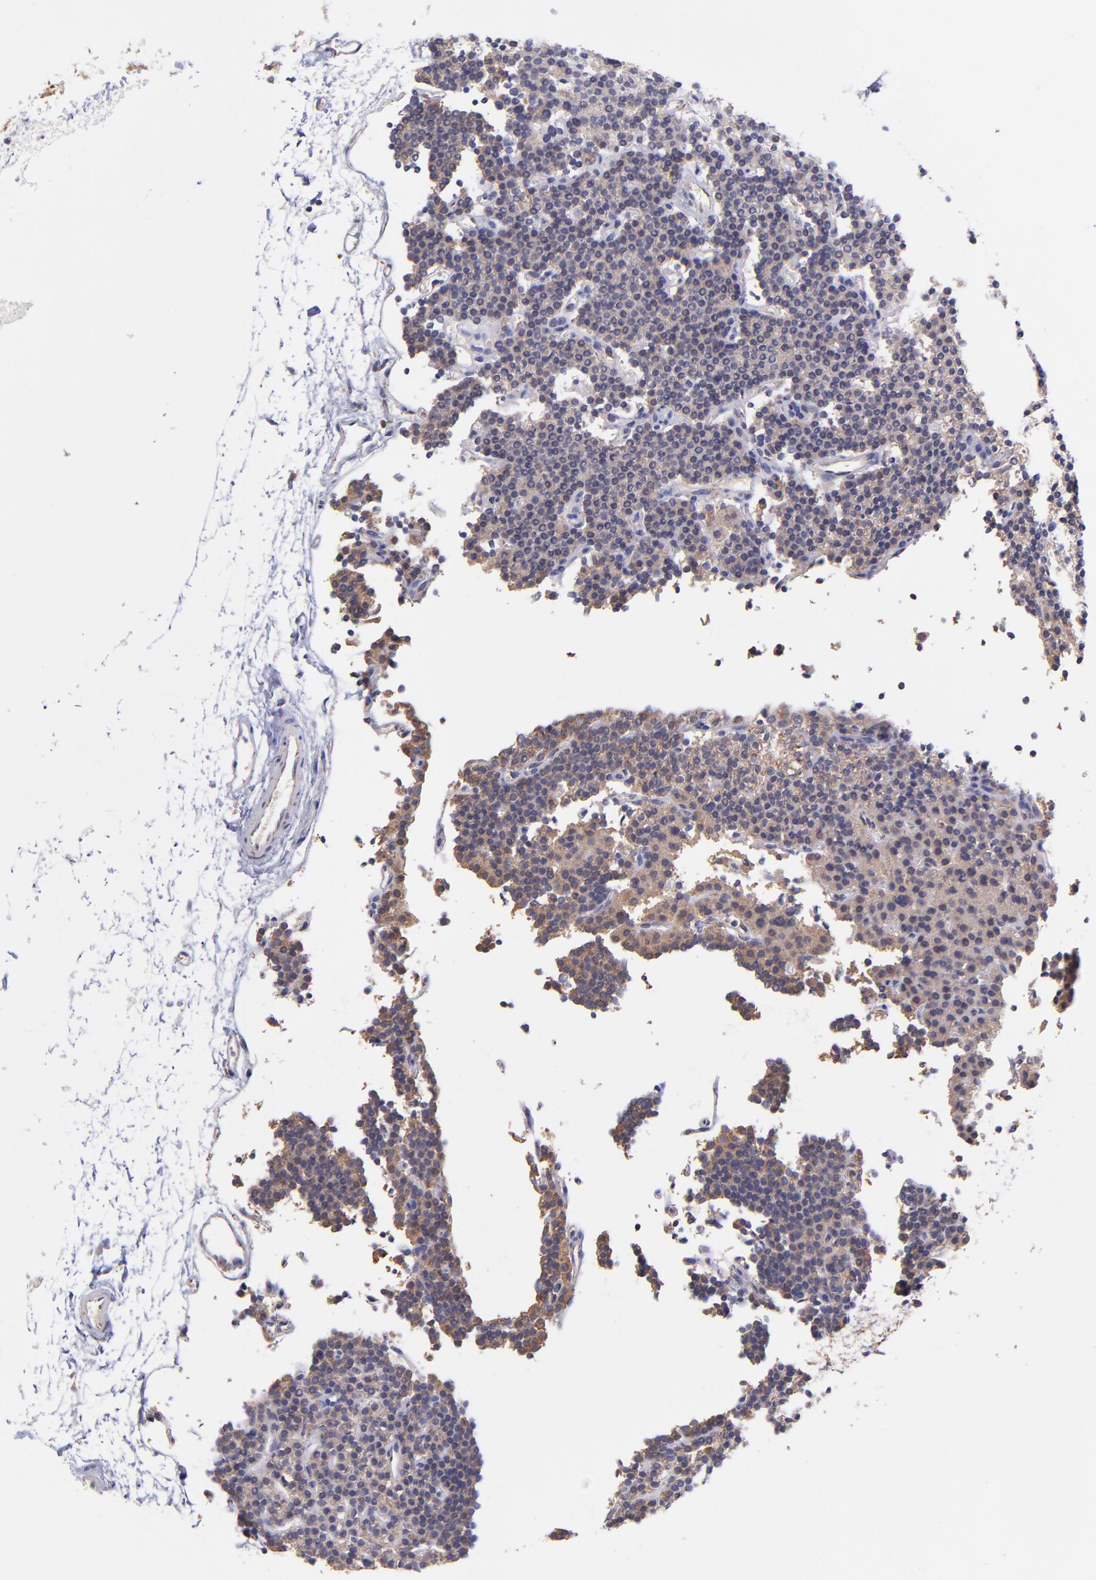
{"staining": {"intensity": "weak", "quantity": ">75%", "location": "cytoplasmic/membranous"}, "tissue": "parathyroid gland", "cell_type": "Glandular cells", "image_type": "normal", "snomed": [{"axis": "morphology", "description": "Normal tissue, NOS"}, {"axis": "topography", "description": "Parathyroid gland"}], "caption": "Protein staining by IHC shows weak cytoplasmic/membranous positivity in approximately >75% of glandular cells in normal parathyroid gland. (DAB (3,3'-diaminobenzidine) IHC with brightfield microscopy, high magnification).", "gene": "PREX1", "patient": {"sex": "female", "age": 45}}